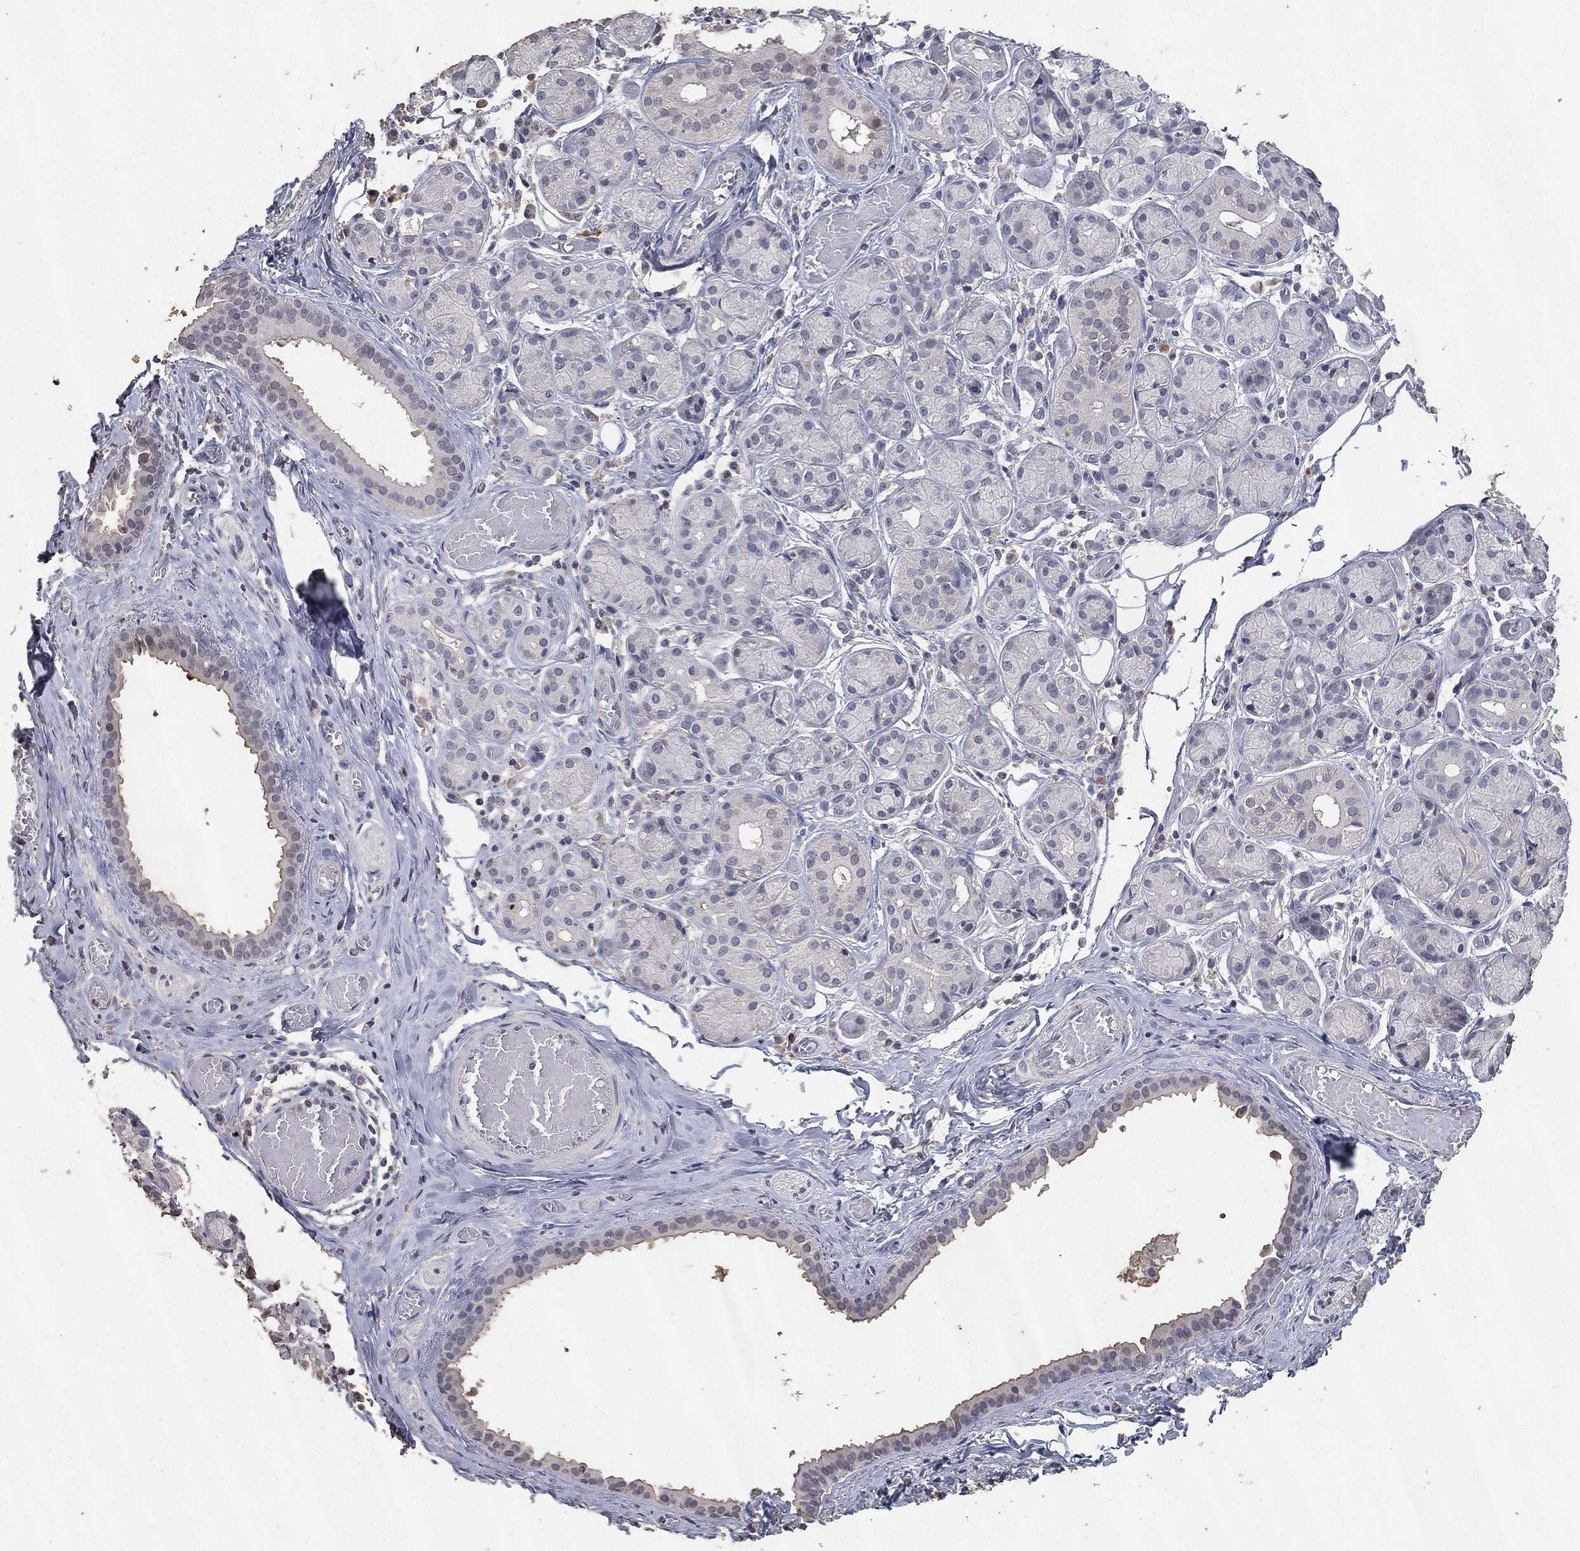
{"staining": {"intensity": "negative", "quantity": "none", "location": "none"}, "tissue": "salivary gland", "cell_type": "Glandular cells", "image_type": "normal", "snomed": [{"axis": "morphology", "description": "Normal tissue, NOS"}, {"axis": "topography", "description": "Salivary gland"}, {"axis": "topography", "description": "Peripheral nerve tissue"}], "caption": "Salivary gland stained for a protein using IHC reveals no expression glandular cells.", "gene": "DSG1", "patient": {"sex": "male", "age": 71}}